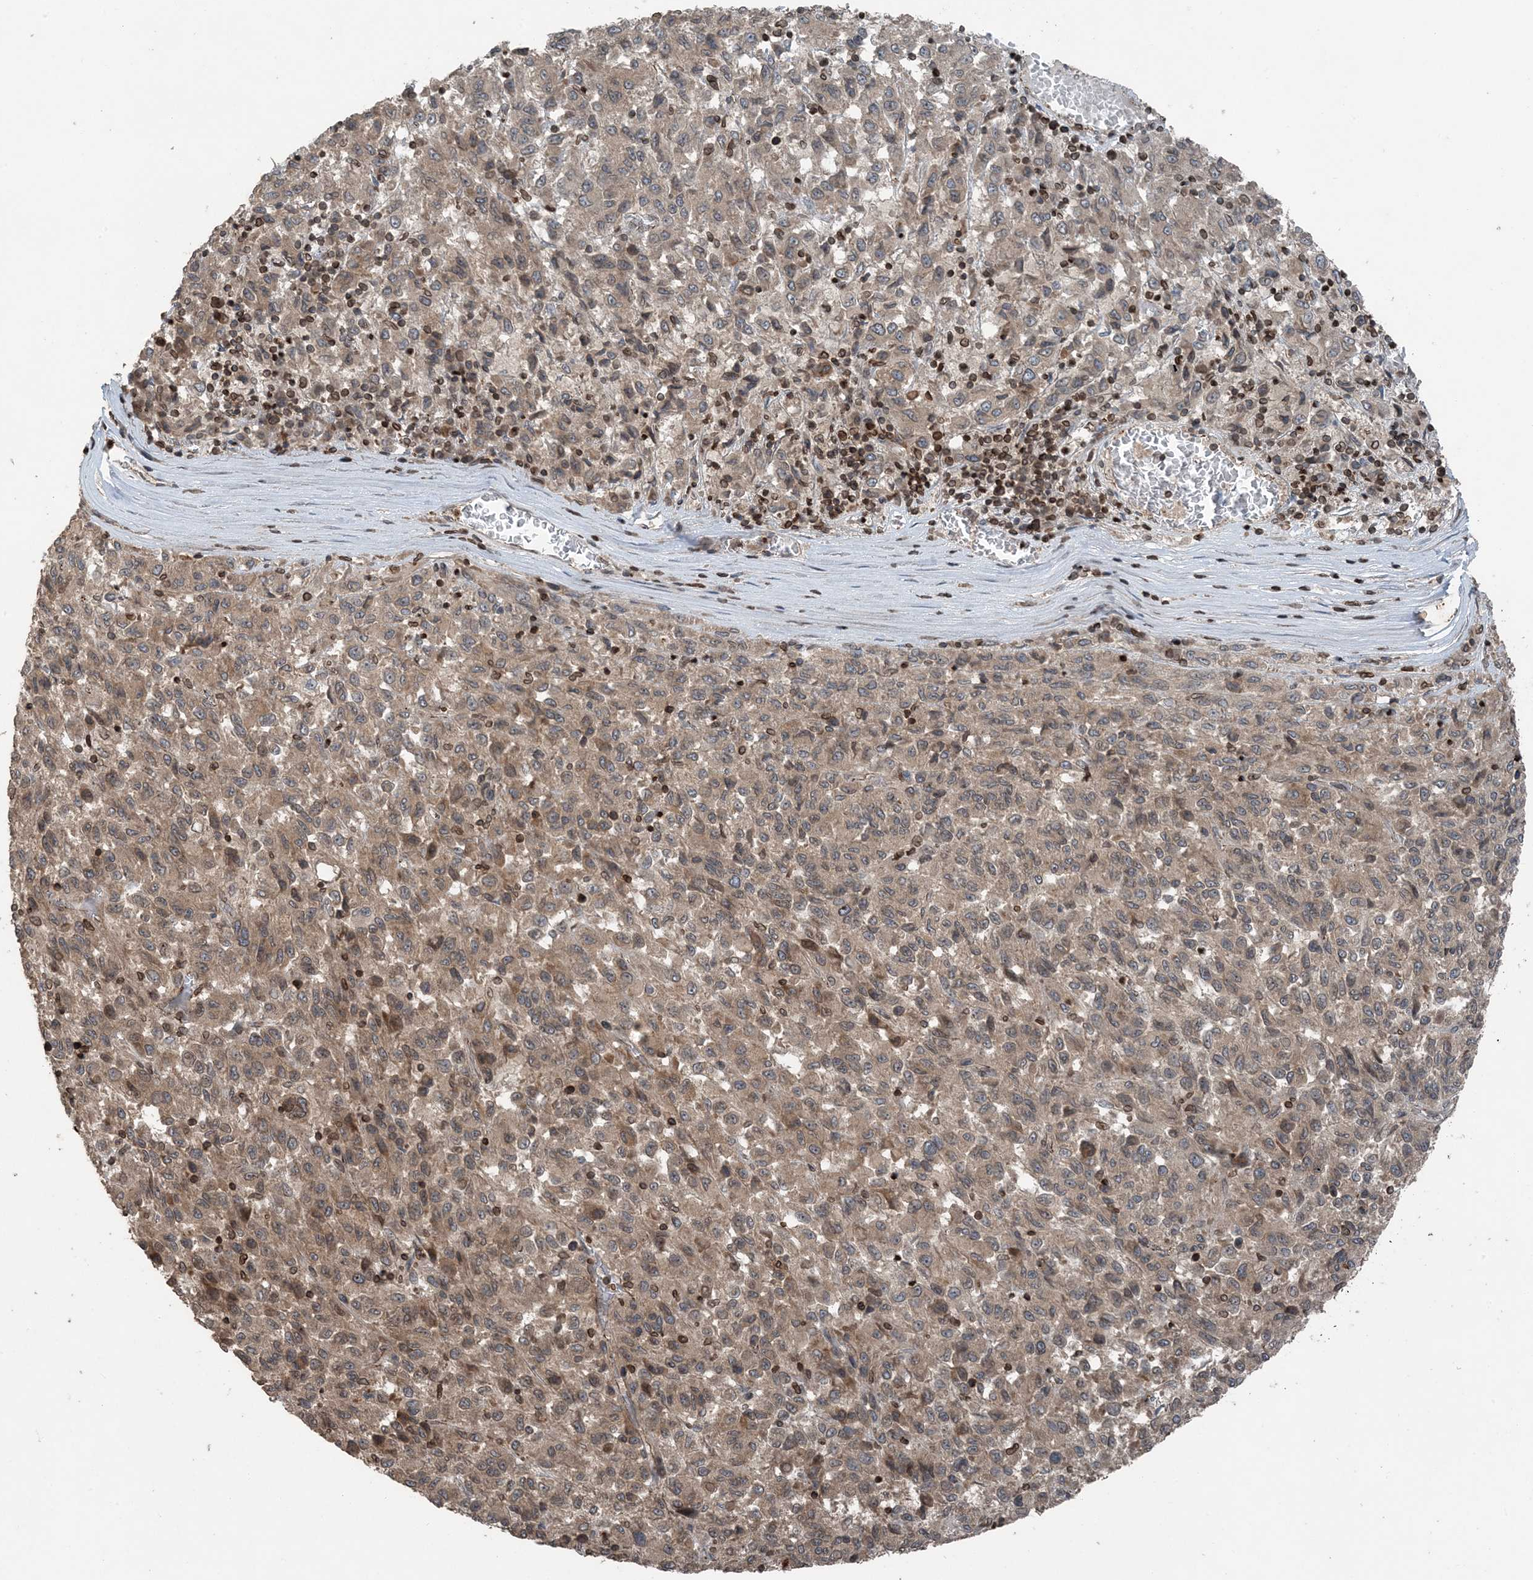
{"staining": {"intensity": "weak", "quantity": ">75%", "location": "cytoplasmic/membranous,nuclear"}, "tissue": "melanoma", "cell_type": "Tumor cells", "image_type": "cancer", "snomed": [{"axis": "morphology", "description": "Malignant melanoma, Metastatic site"}, {"axis": "topography", "description": "Lung"}], "caption": "An image of melanoma stained for a protein demonstrates weak cytoplasmic/membranous and nuclear brown staining in tumor cells. The staining was performed using DAB (3,3'-diaminobenzidine), with brown indicating positive protein expression. Nuclei are stained blue with hematoxylin.", "gene": "ZFAND2B", "patient": {"sex": "male", "age": 64}}